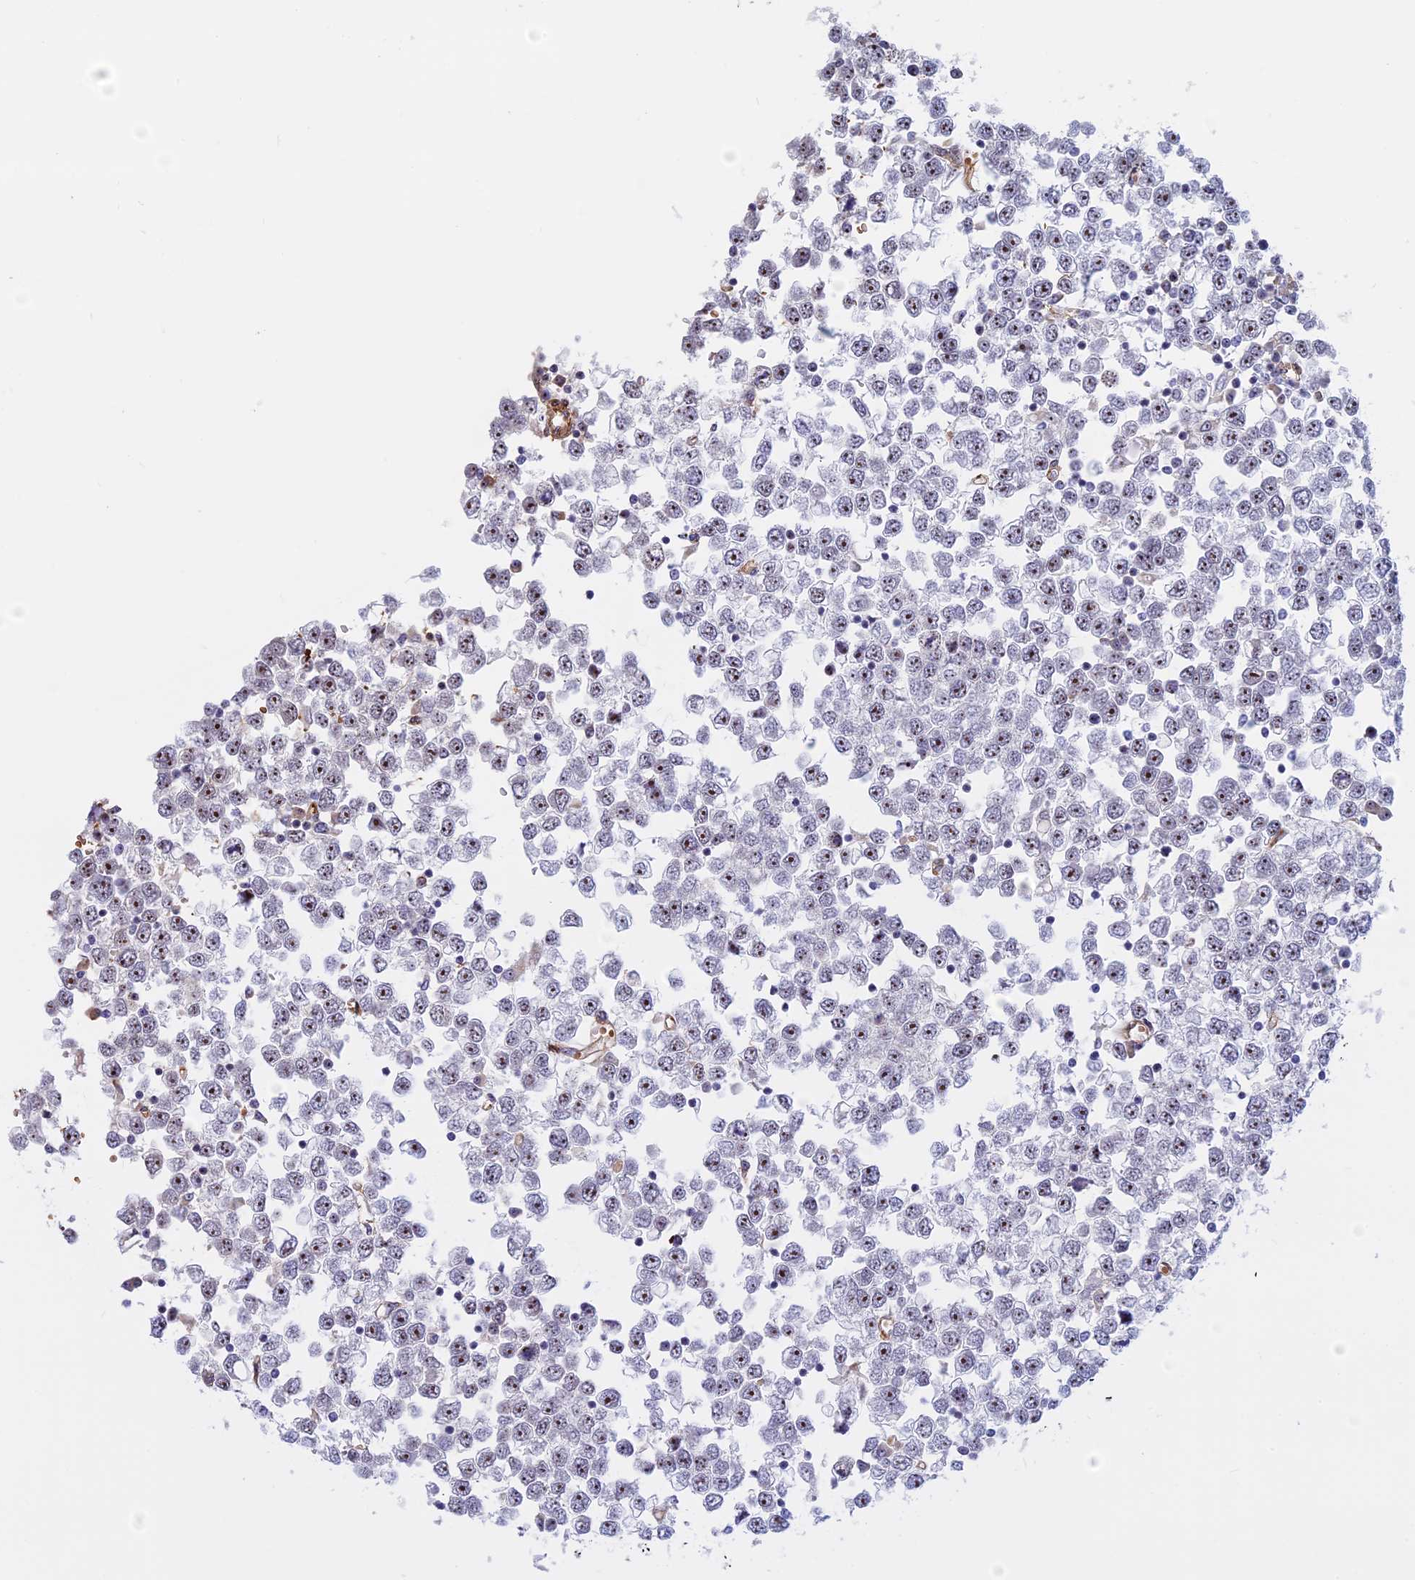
{"staining": {"intensity": "moderate", "quantity": "25%-75%", "location": "nuclear"}, "tissue": "testis cancer", "cell_type": "Tumor cells", "image_type": "cancer", "snomed": [{"axis": "morphology", "description": "Seminoma, NOS"}, {"axis": "topography", "description": "Testis"}], "caption": "Brown immunohistochemical staining in seminoma (testis) reveals moderate nuclear positivity in approximately 25%-75% of tumor cells. The protein of interest is stained brown, and the nuclei are stained in blue (DAB (3,3'-diaminobenzidine) IHC with brightfield microscopy, high magnification).", "gene": "DBNDD1", "patient": {"sex": "male", "age": 65}}